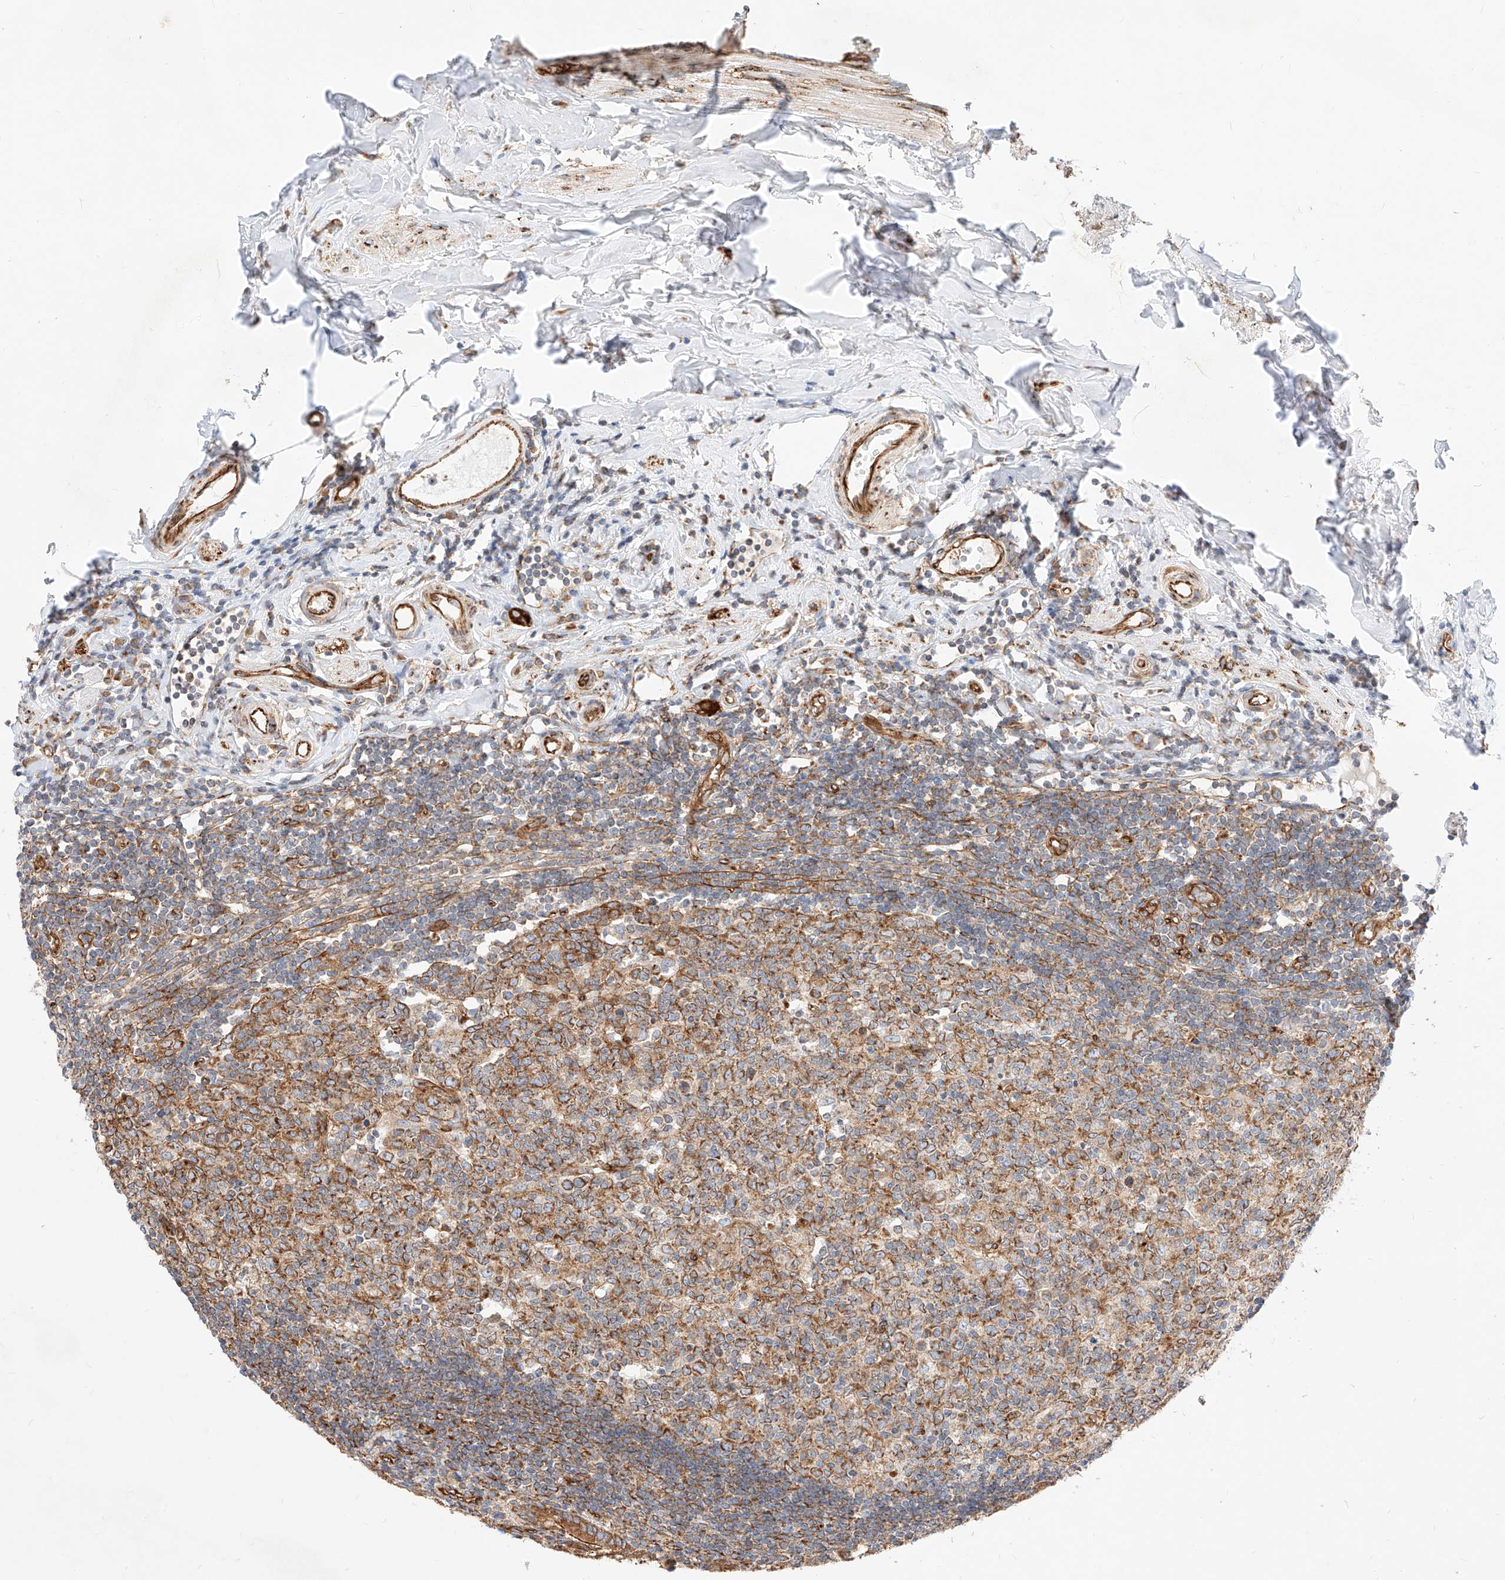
{"staining": {"intensity": "strong", "quantity": ">75%", "location": "cytoplasmic/membranous"}, "tissue": "appendix", "cell_type": "Glandular cells", "image_type": "normal", "snomed": [{"axis": "morphology", "description": "Normal tissue, NOS"}, {"axis": "topography", "description": "Appendix"}], "caption": "The image demonstrates a brown stain indicating the presence of a protein in the cytoplasmic/membranous of glandular cells in appendix. (DAB (3,3'-diaminobenzidine) = brown stain, brightfield microscopy at high magnification).", "gene": "CSGALNACT2", "patient": {"sex": "female", "age": 54}}